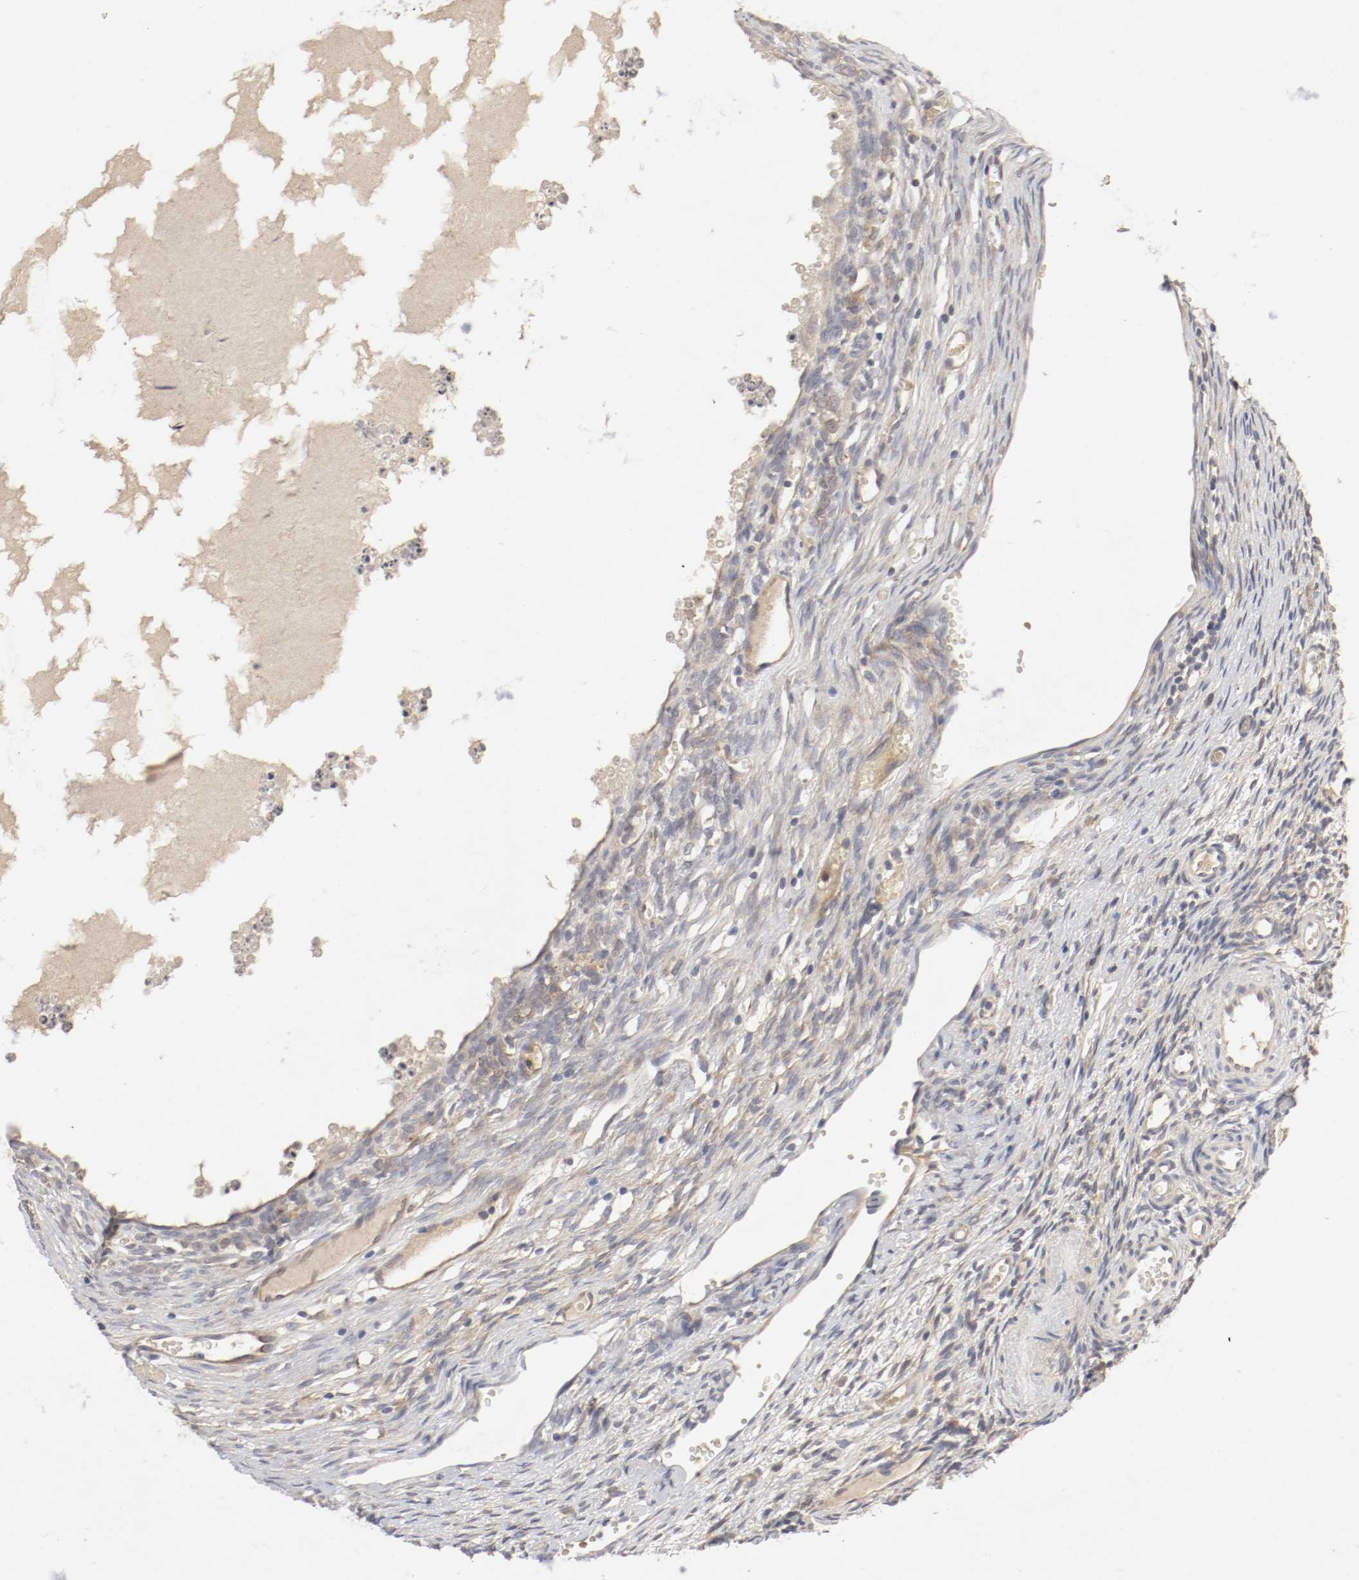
{"staining": {"intensity": "weak", "quantity": "25%-75%", "location": "cytoplasmic/membranous"}, "tissue": "ovary", "cell_type": "Follicle cells", "image_type": "normal", "snomed": [{"axis": "morphology", "description": "Normal tissue, NOS"}, {"axis": "topography", "description": "Ovary"}], "caption": "Immunohistochemistry staining of benign ovary, which shows low levels of weak cytoplasmic/membranous positivity in approximately 25%-75% of follicle cells indicating weak cytoplasmic/membranous protein expression. The staining was performed using DAB (3,3'-diaminobenzidine) (brown) for protein detection and nuclei were counterstained in hematoxylin (blue).", "gene": "REN", "patient": {"sex": "female", "age": 35}}